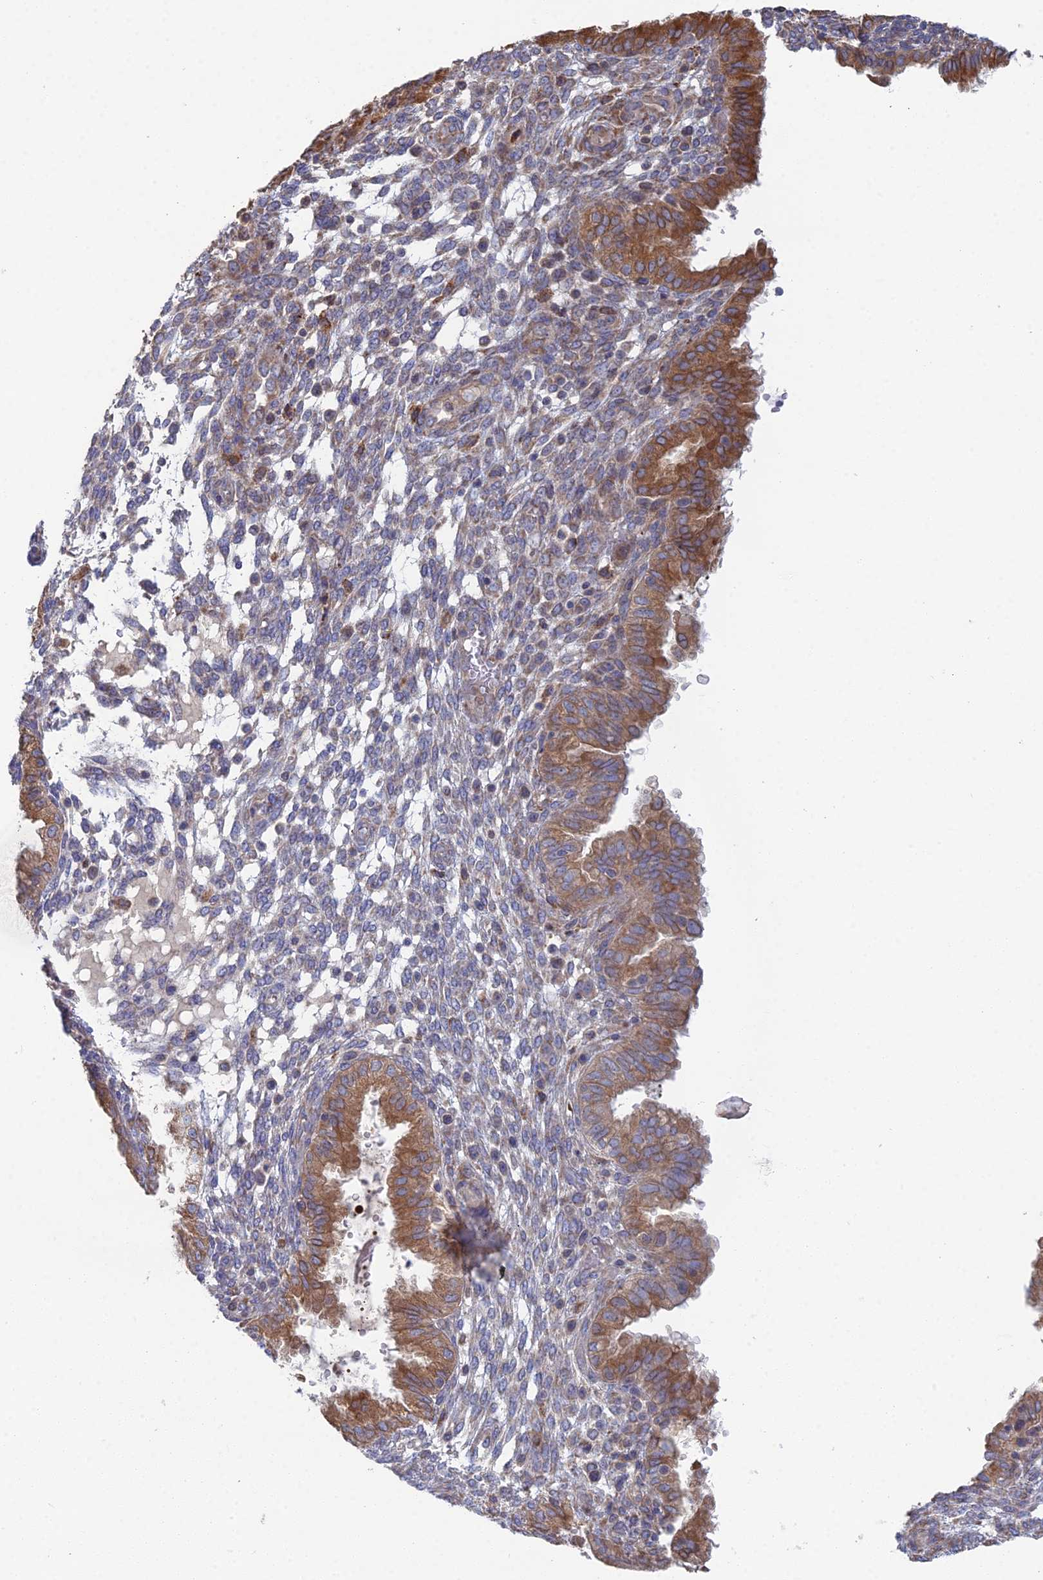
{"staining": {"intensity": "weak", "quantity": "<25%", "location": "cytoplasmic/membranous"}, "tissue": "endometrium", "cell_type": "Cells in endometrial stroma", "image_type": "normal", "snomed": [{"axis": "morphology", "description": "Normal tissue, NOS"}, {"axis": "topography", "description": "Endometrium"}], "caption": "Protein analysis of unremarkable endometrium exhibits no significant positivity in cells in endometrial stroma.", "gene": "TRAPPC6A", "patient": {"sex": "female", "age": 33}}